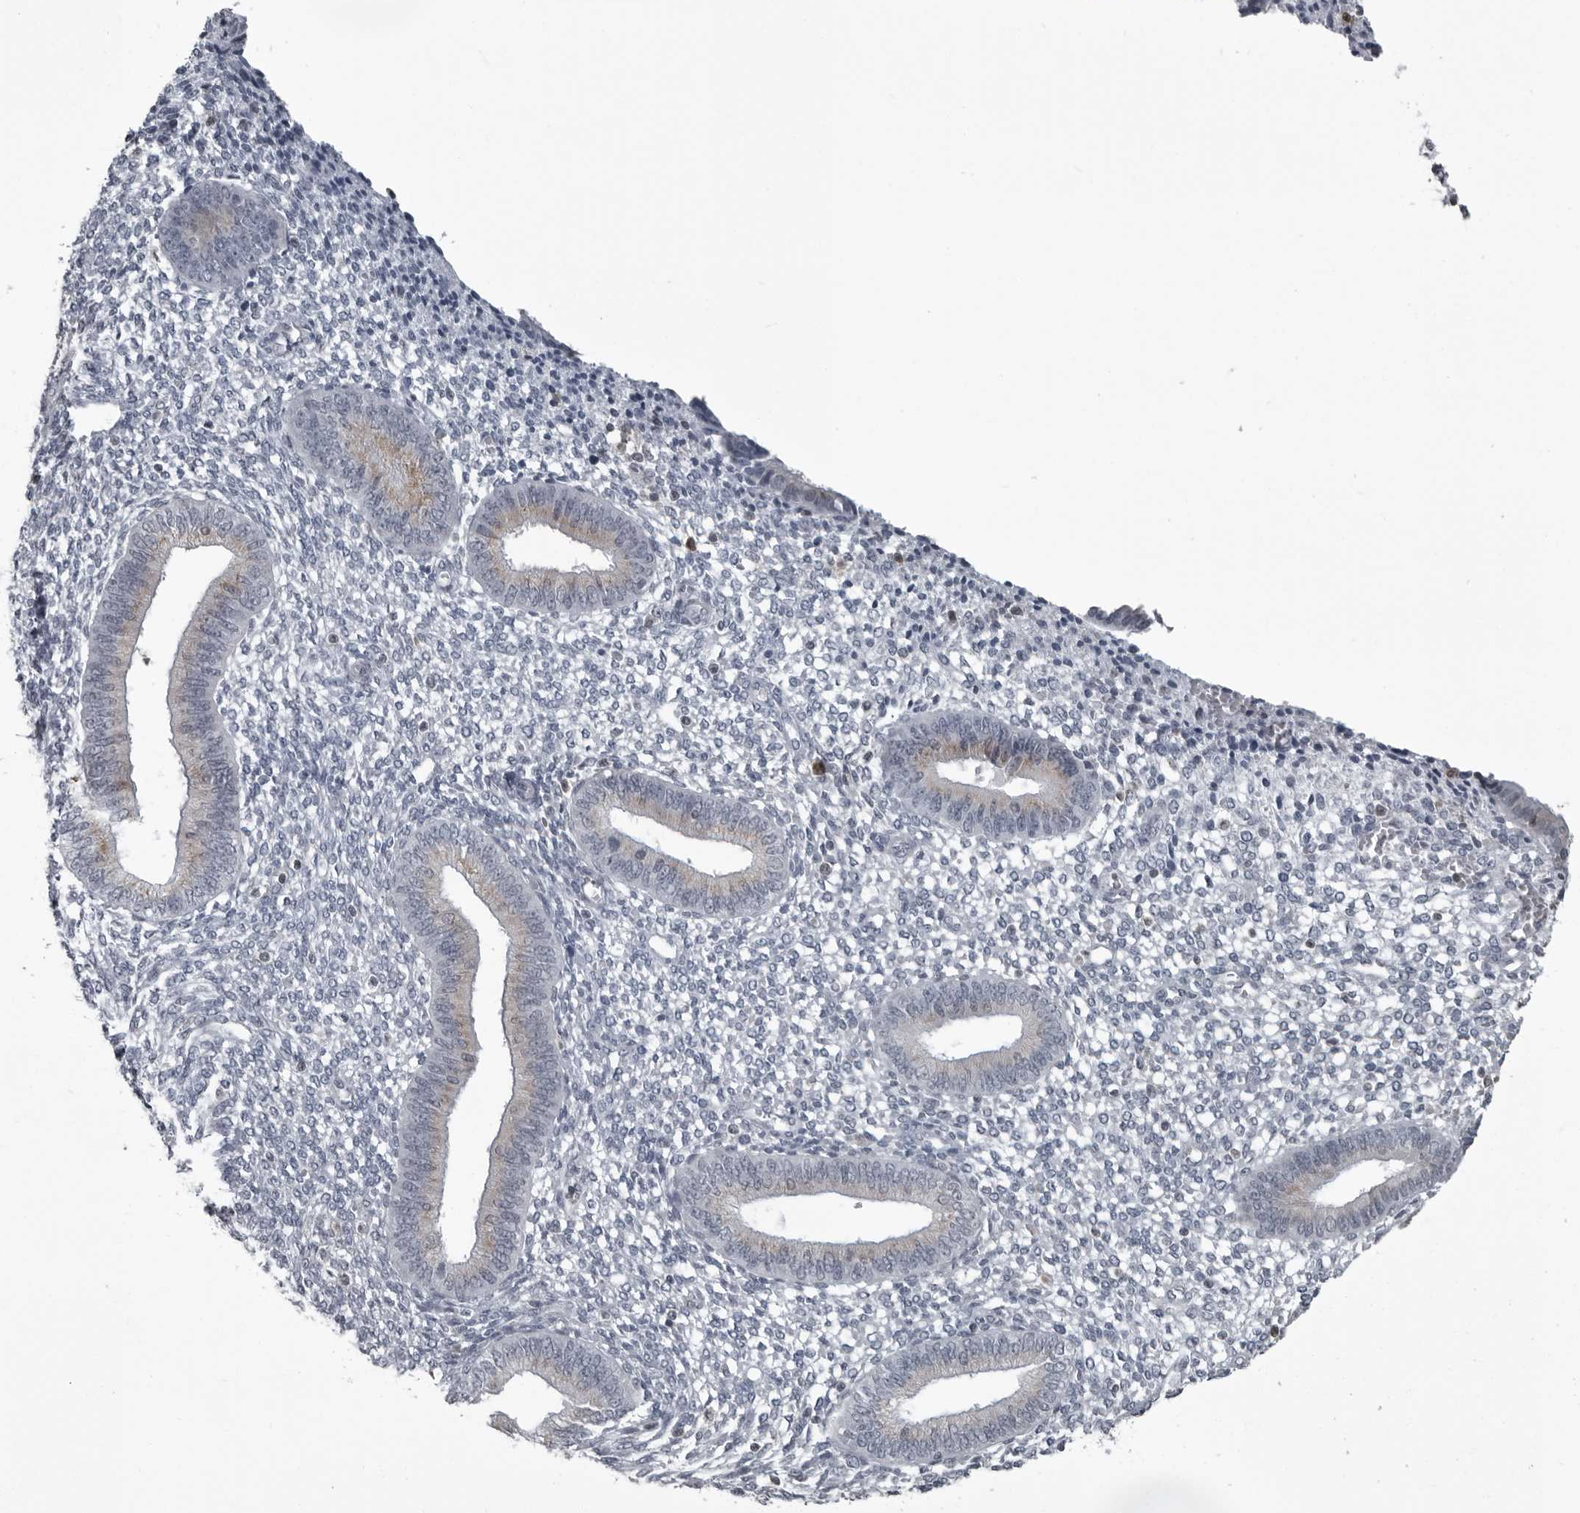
{"staining": {"intensity": "negative", "quantity": "none", "location": "none"}, "tissue": "endometrium", "cell_type": "Cells in endometrial stroma", "image_type": "normal", "snomed": [{"axis": "morphology", "description": "Normal tissue, NOS"}, {"axis": "topography", "description": "Endometrium"}], "caption": "Micrograph shows no significant protein expression in cells in endometrial stroma of unremarkable endometrium.", "gene": "RTCA", "patient": {"sex": "female", "age": 46}}